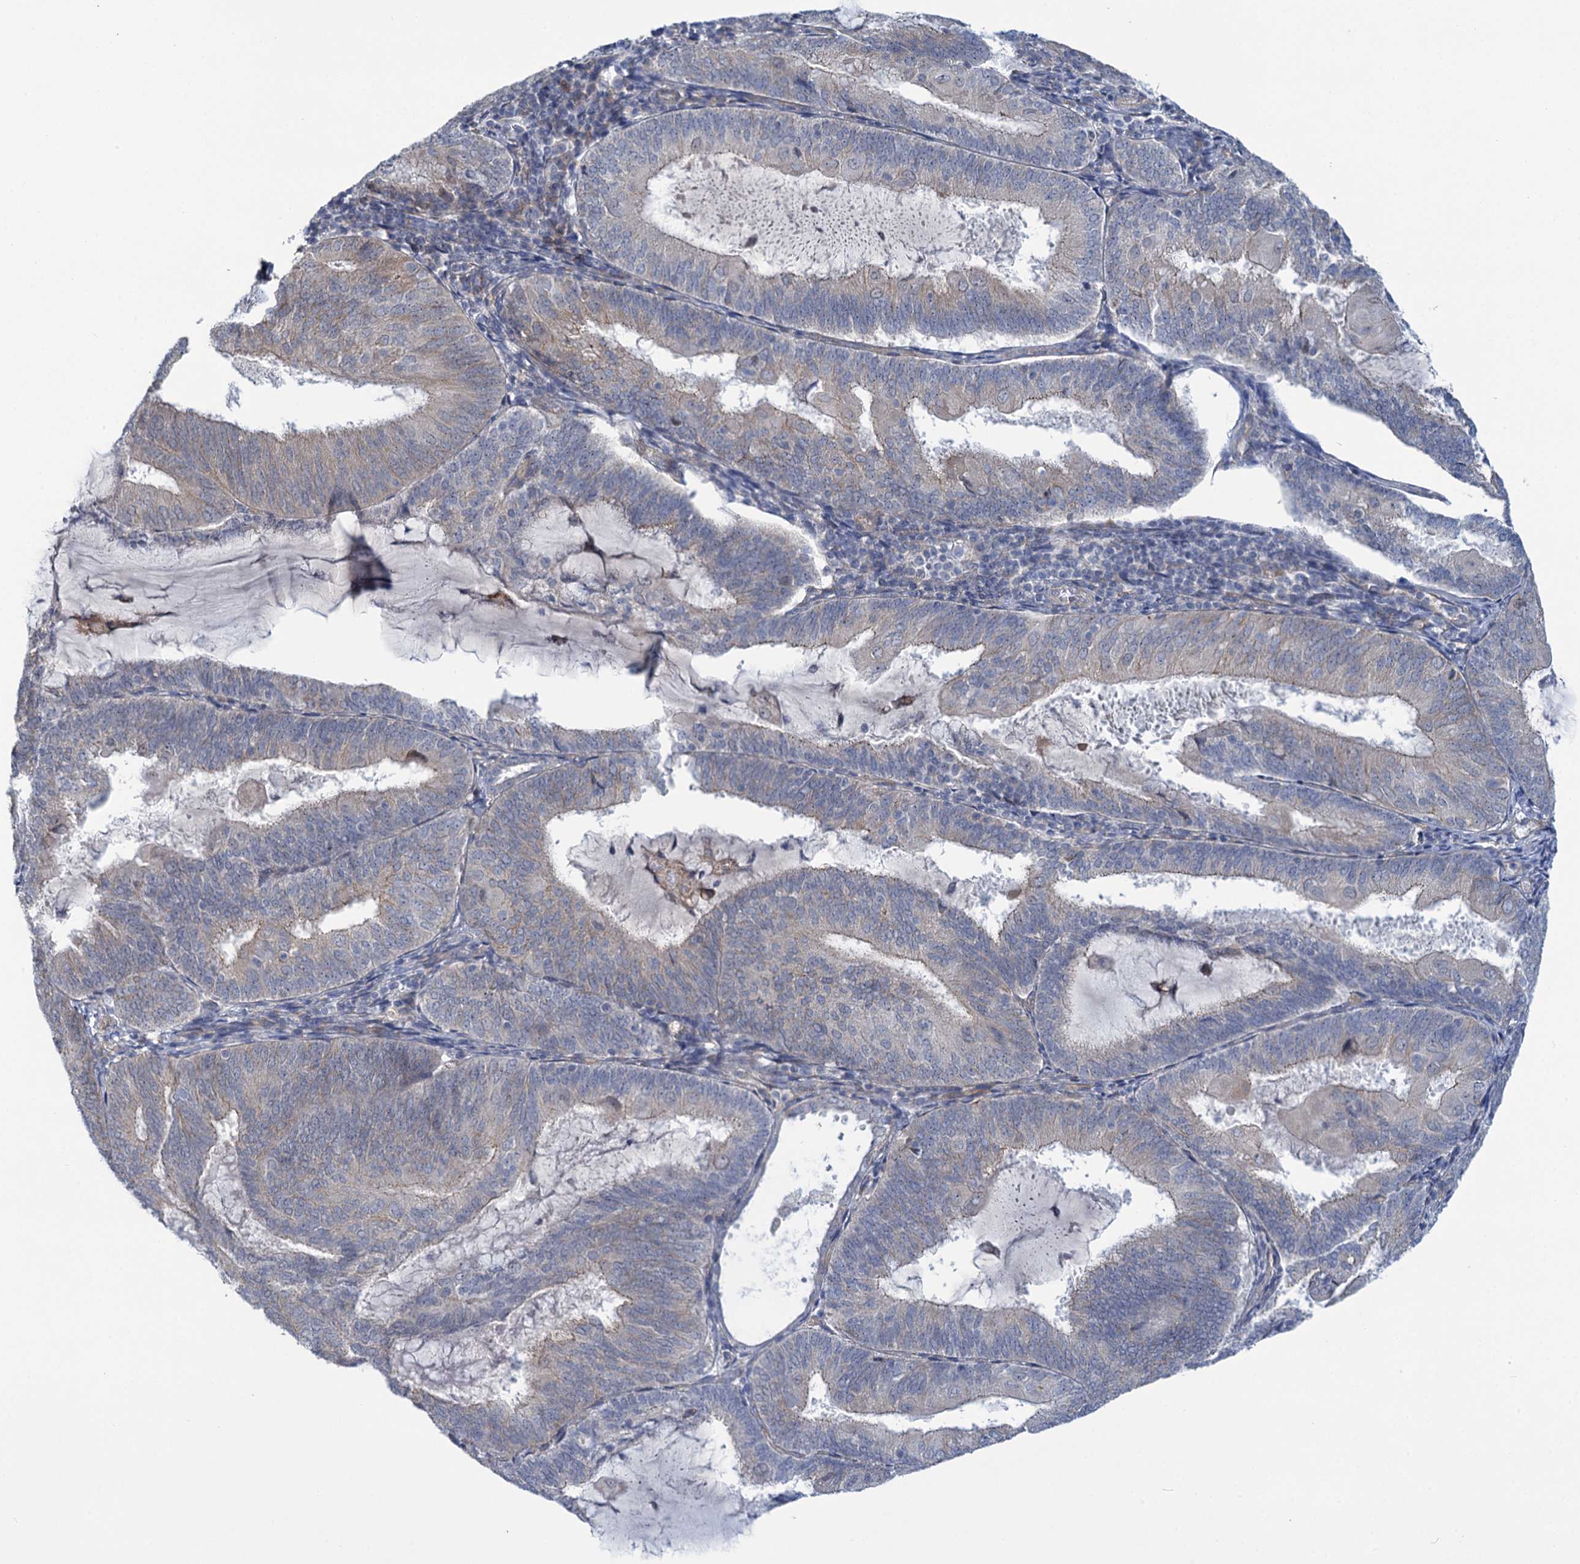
{"staining": {"intensity": "negative", "quantity": "none", "location": "none"}, "tissue": "endometrial cancer", "cell_type": "Tumor cells", "image_type": "cancer", "snomed": [{"axis": "morphology", "description": "Adenocarcinoma, NOS"}, {"axis": "topography", "description": "Endometrium"}], "caption": "The IHC histopathology image has no significant positivity in tumor cells of endometrial cancer tissue.", "gene": "MBLAC2", "patient": {"sex": "female", "age": 81}}